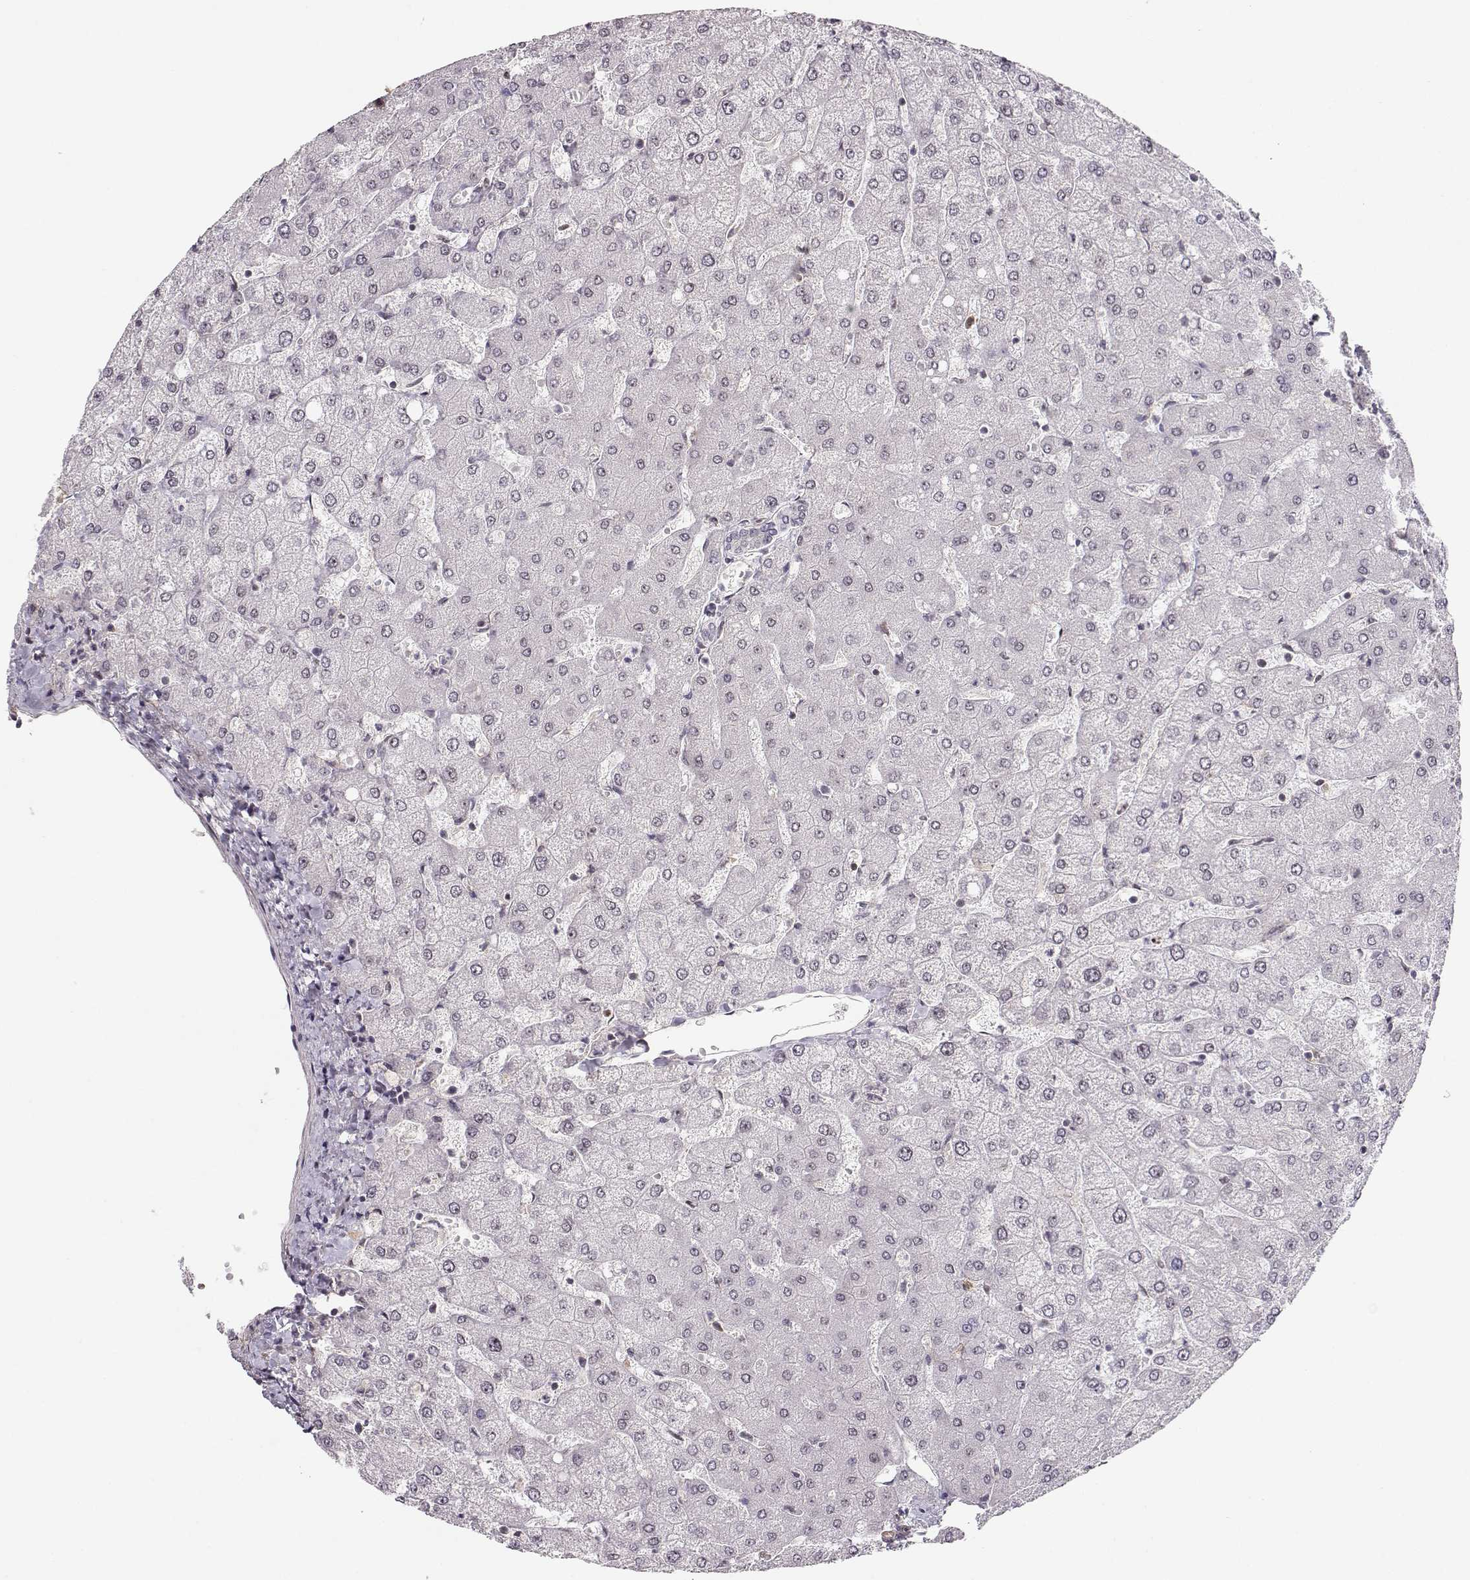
{"staining": {"intensity": "negative", "quantity": "none", "location": "none"}, "tissue": "liver", "cell_type": "Cholangiocytes", "image_type": "normal", "snomed": [{"axis": "morphology", "description": "Normal tissue, NOS"}, {"axis": "topography", "description": "Liver"}], "caption": "The image demonstrates no significant staining in cholangiocytes of liver. (Brightfield microscopy of DAB immunohistochemistry at high magnification).", "gene": "CIR1", "patient": {"sex": "female", "age": 54}}